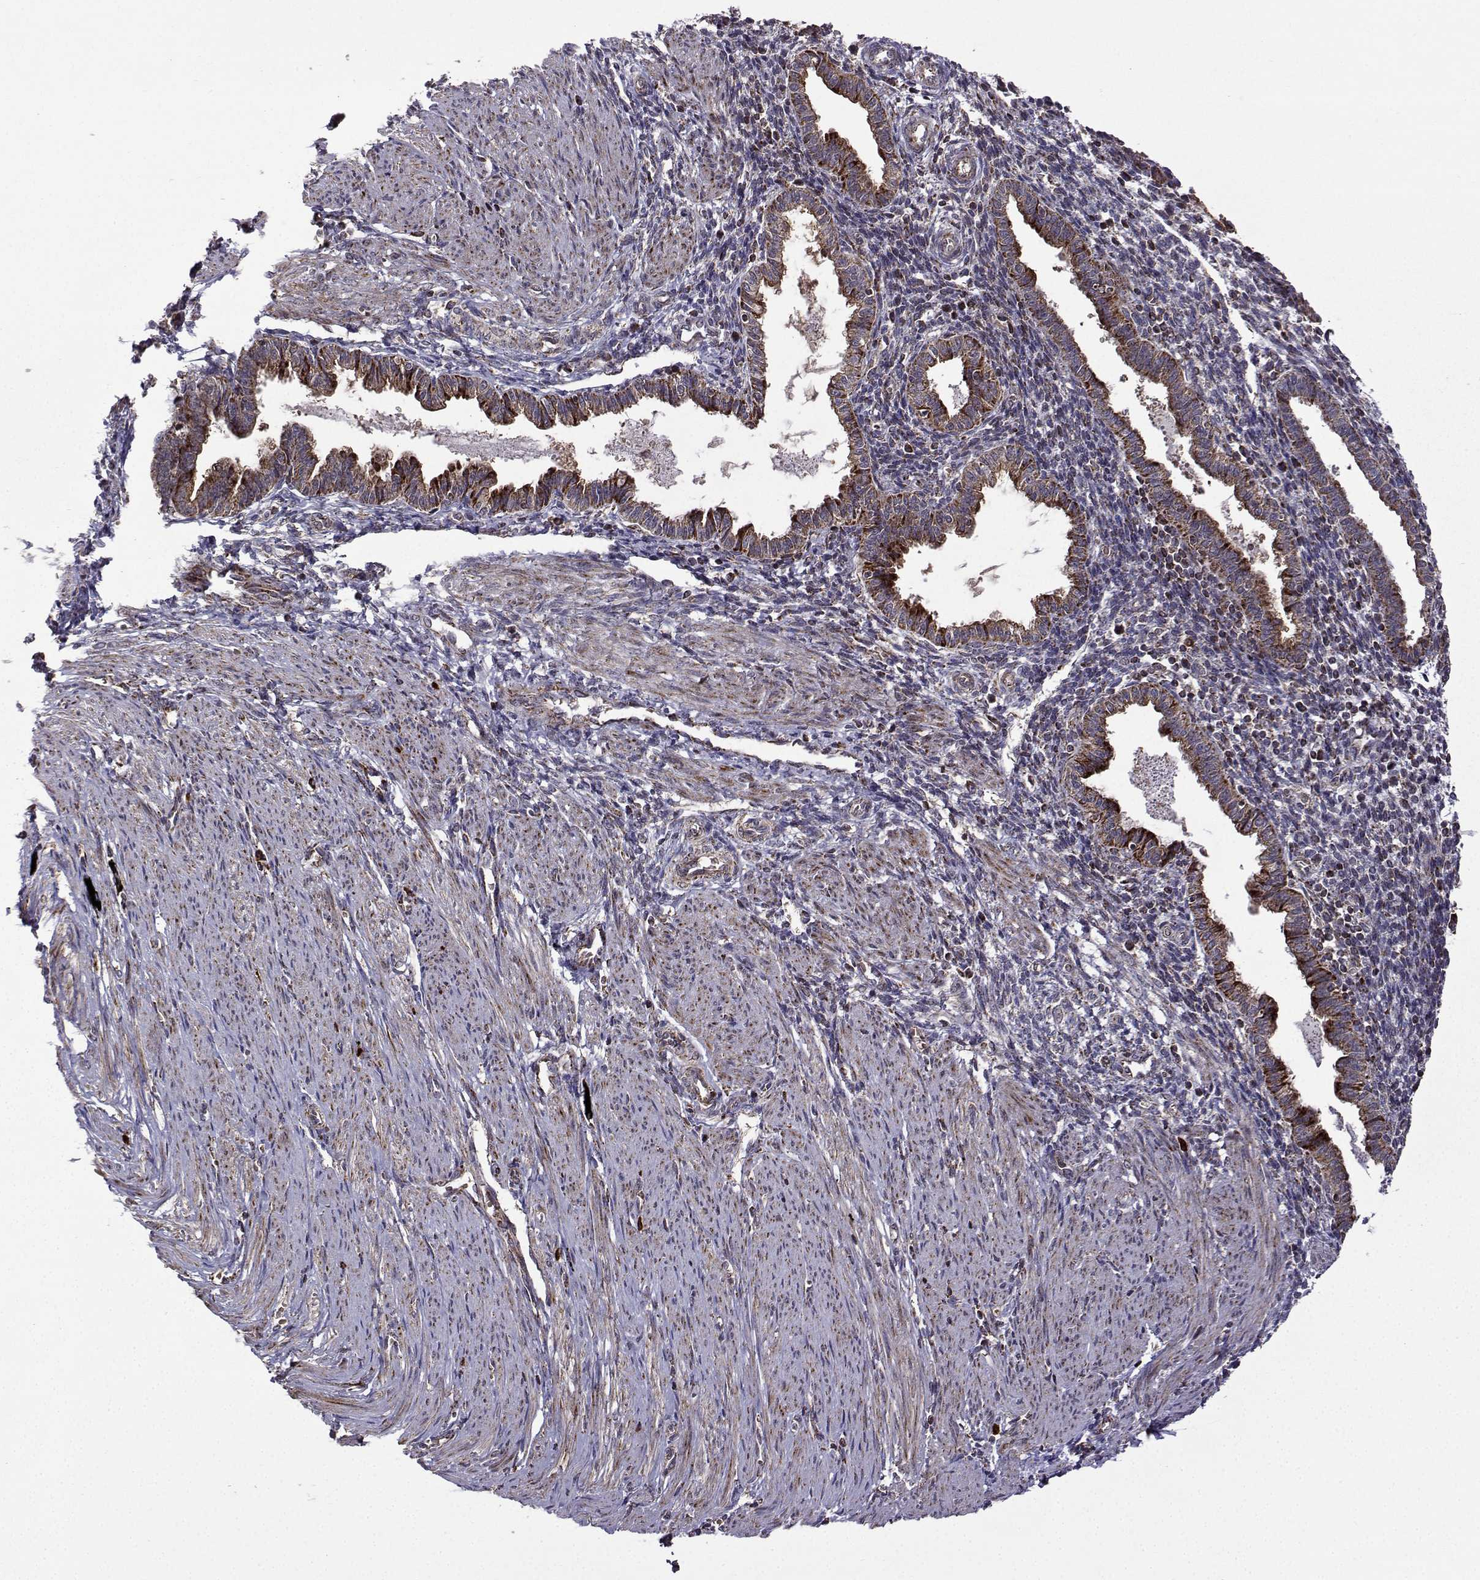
{"staining": {"intensity": "weak", "quantity": "<25%", "location": "cytoplasmic/membranous"}, "tissue": "endometrium", "cell_type": "Cells in endometrial stroma", "image_type": "normal", "snomed": [{"axis": "morphology", "description": "Normal tissue, NOS"}, {"axis": "topography", "description": "Endometrium"}], "caption": "Immunohistochemistry (IHC) micrograph of benign endometrium: human endometrium stained with DAB (3,3'-diaminobenzidine) demonstrates no significant protein expression in cells in endometrial stroma. (DAB (3,3'-diaminobenzidine) immunohistochemistry (IHC) visualized using brightfield microscopy, high magnification).", "gene": "TAB2", "patient": {"sex": "female", "age": 37}}